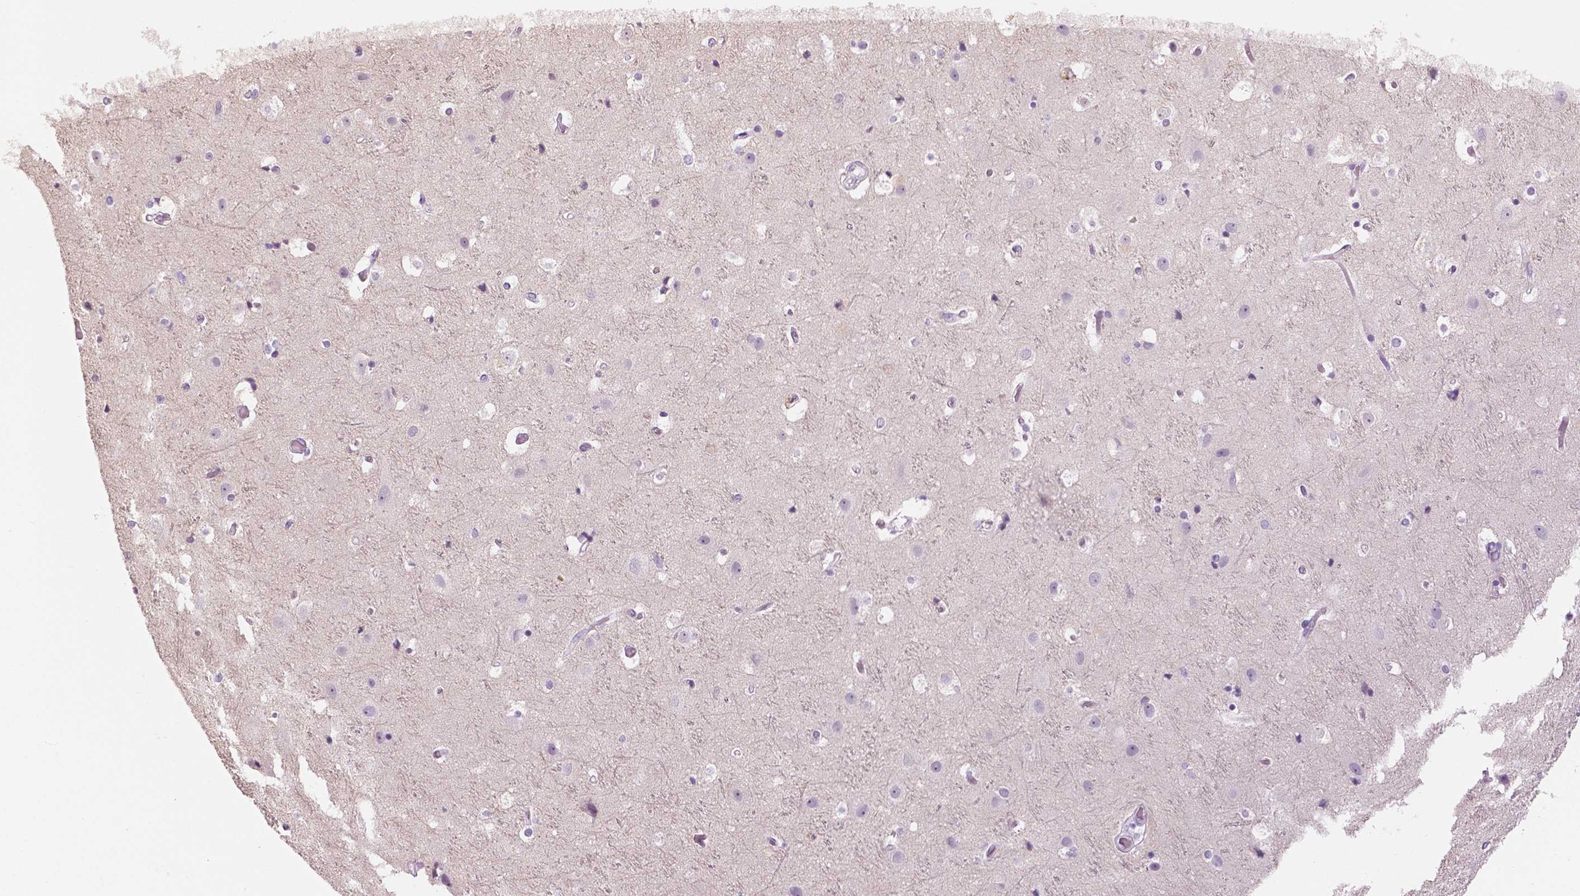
{"staining": {"intensity": "negative", "quantity": "none", "location": "none"}, "tissue": "cerebral cortex", "cell_type": "Endothelial cells", "image_type": "normal", "snomed": [{"axis": "morphology", "description": "Normal tissue, NOS"}, {"axis": "topography", "description": "Cerebral cortex"}], "caption": "There is no significant expression in endothelial cells of cerebral cortex. (Stains: DAB immunohistochemistry with hematoxylin counter stain, Microscopy: brightfield microscopy at high magnification).", "gene": "SLC24A1", "patient": {"sex": "female", "age": 52}}